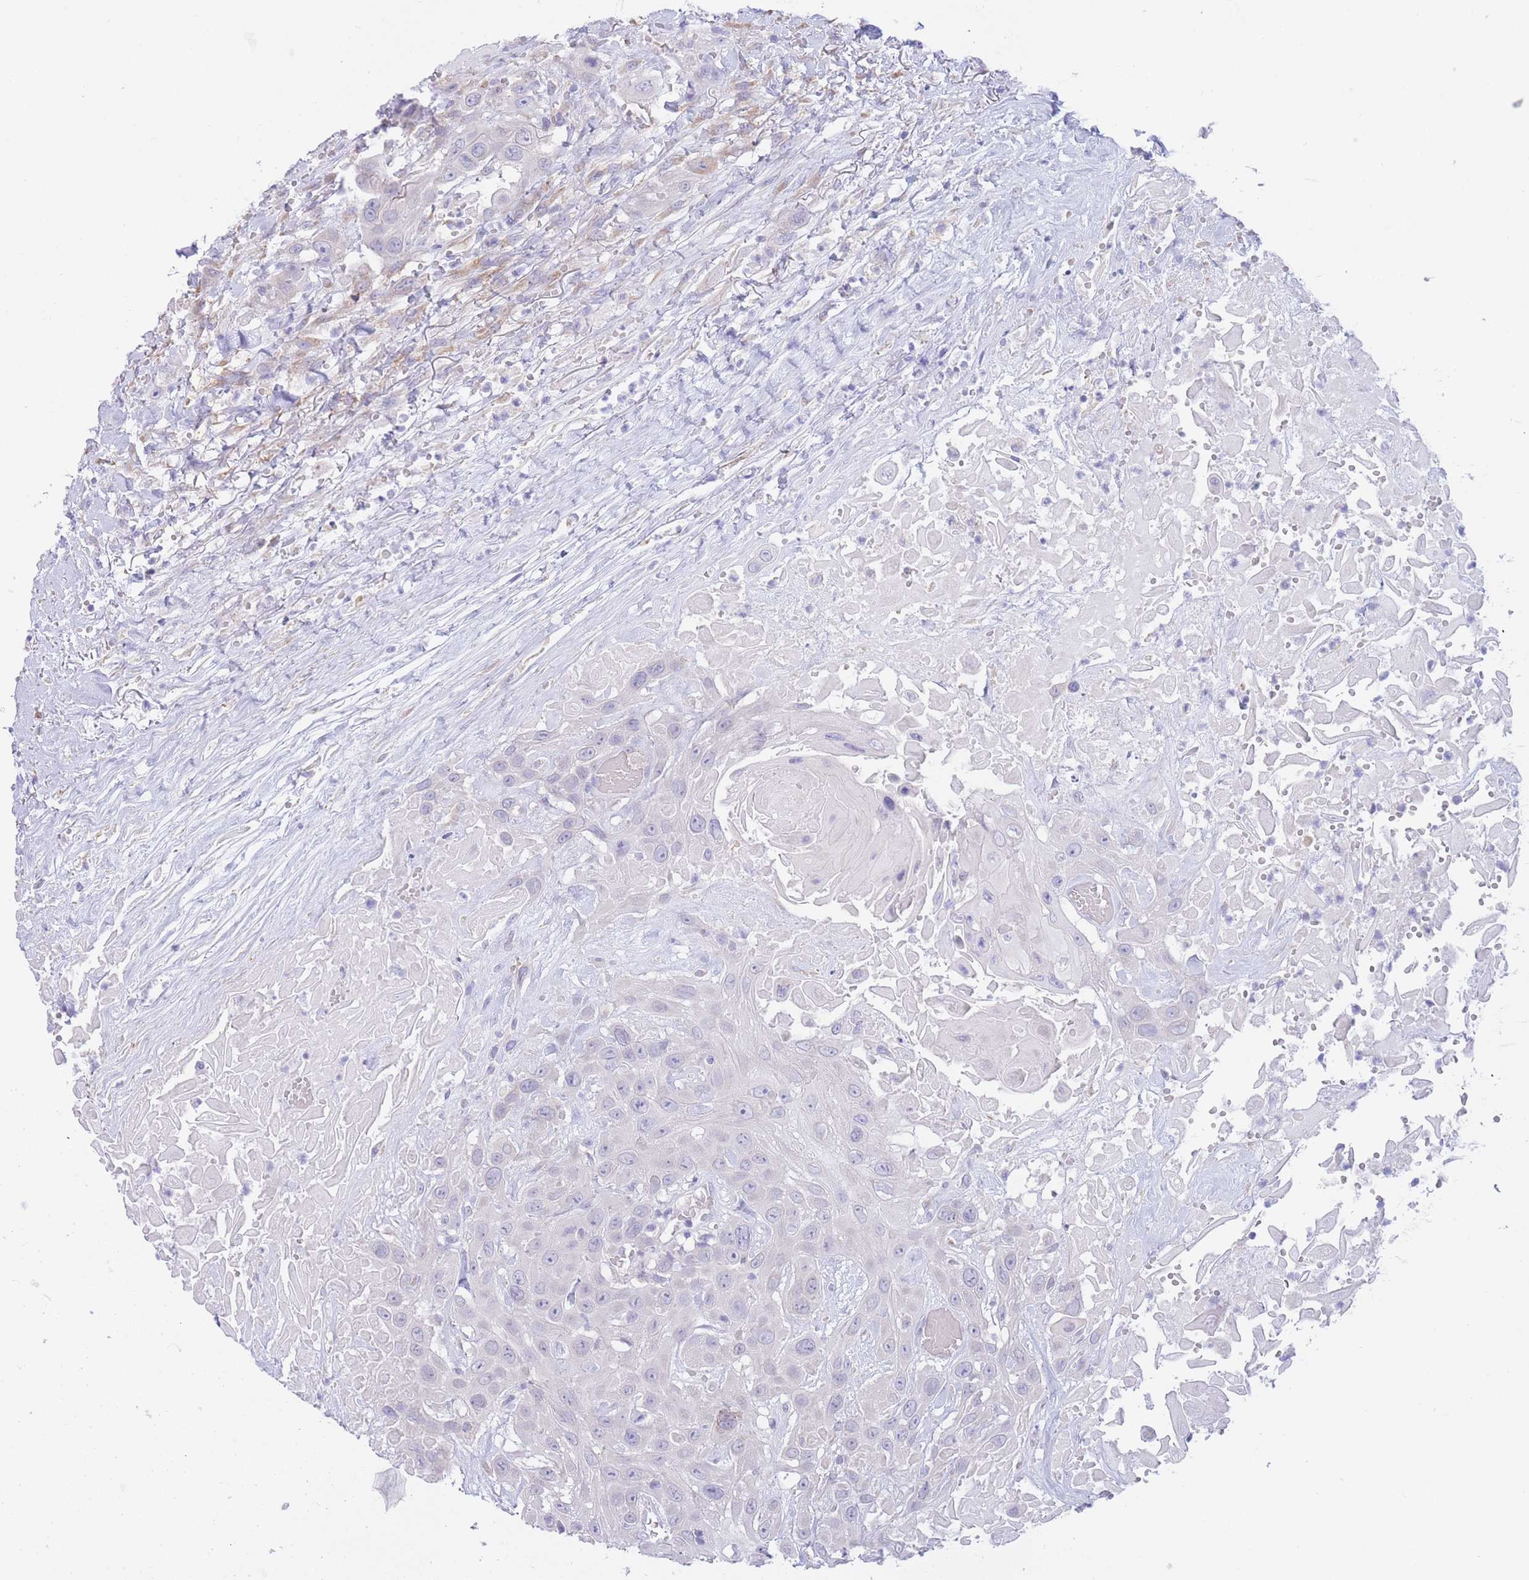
{"staining": {"intensity": "negative", "quantity": "none", "location": "none"}, "tissue": "head and neck cancer", "cell_type": "Tumor cells", "image_type": "cancer", "snomed": [{"axis": "morphology", "description": "Squamous cell carcinoma, NOS"}, {"axis": "topography", "description": "Head-Neck"}], "caption": "There is no significant positivity in tumor cells of head and neck cancer (squamous cell carcinoma).", "gene": "FAH", "patient": {"sex": "male", "age": 81}}